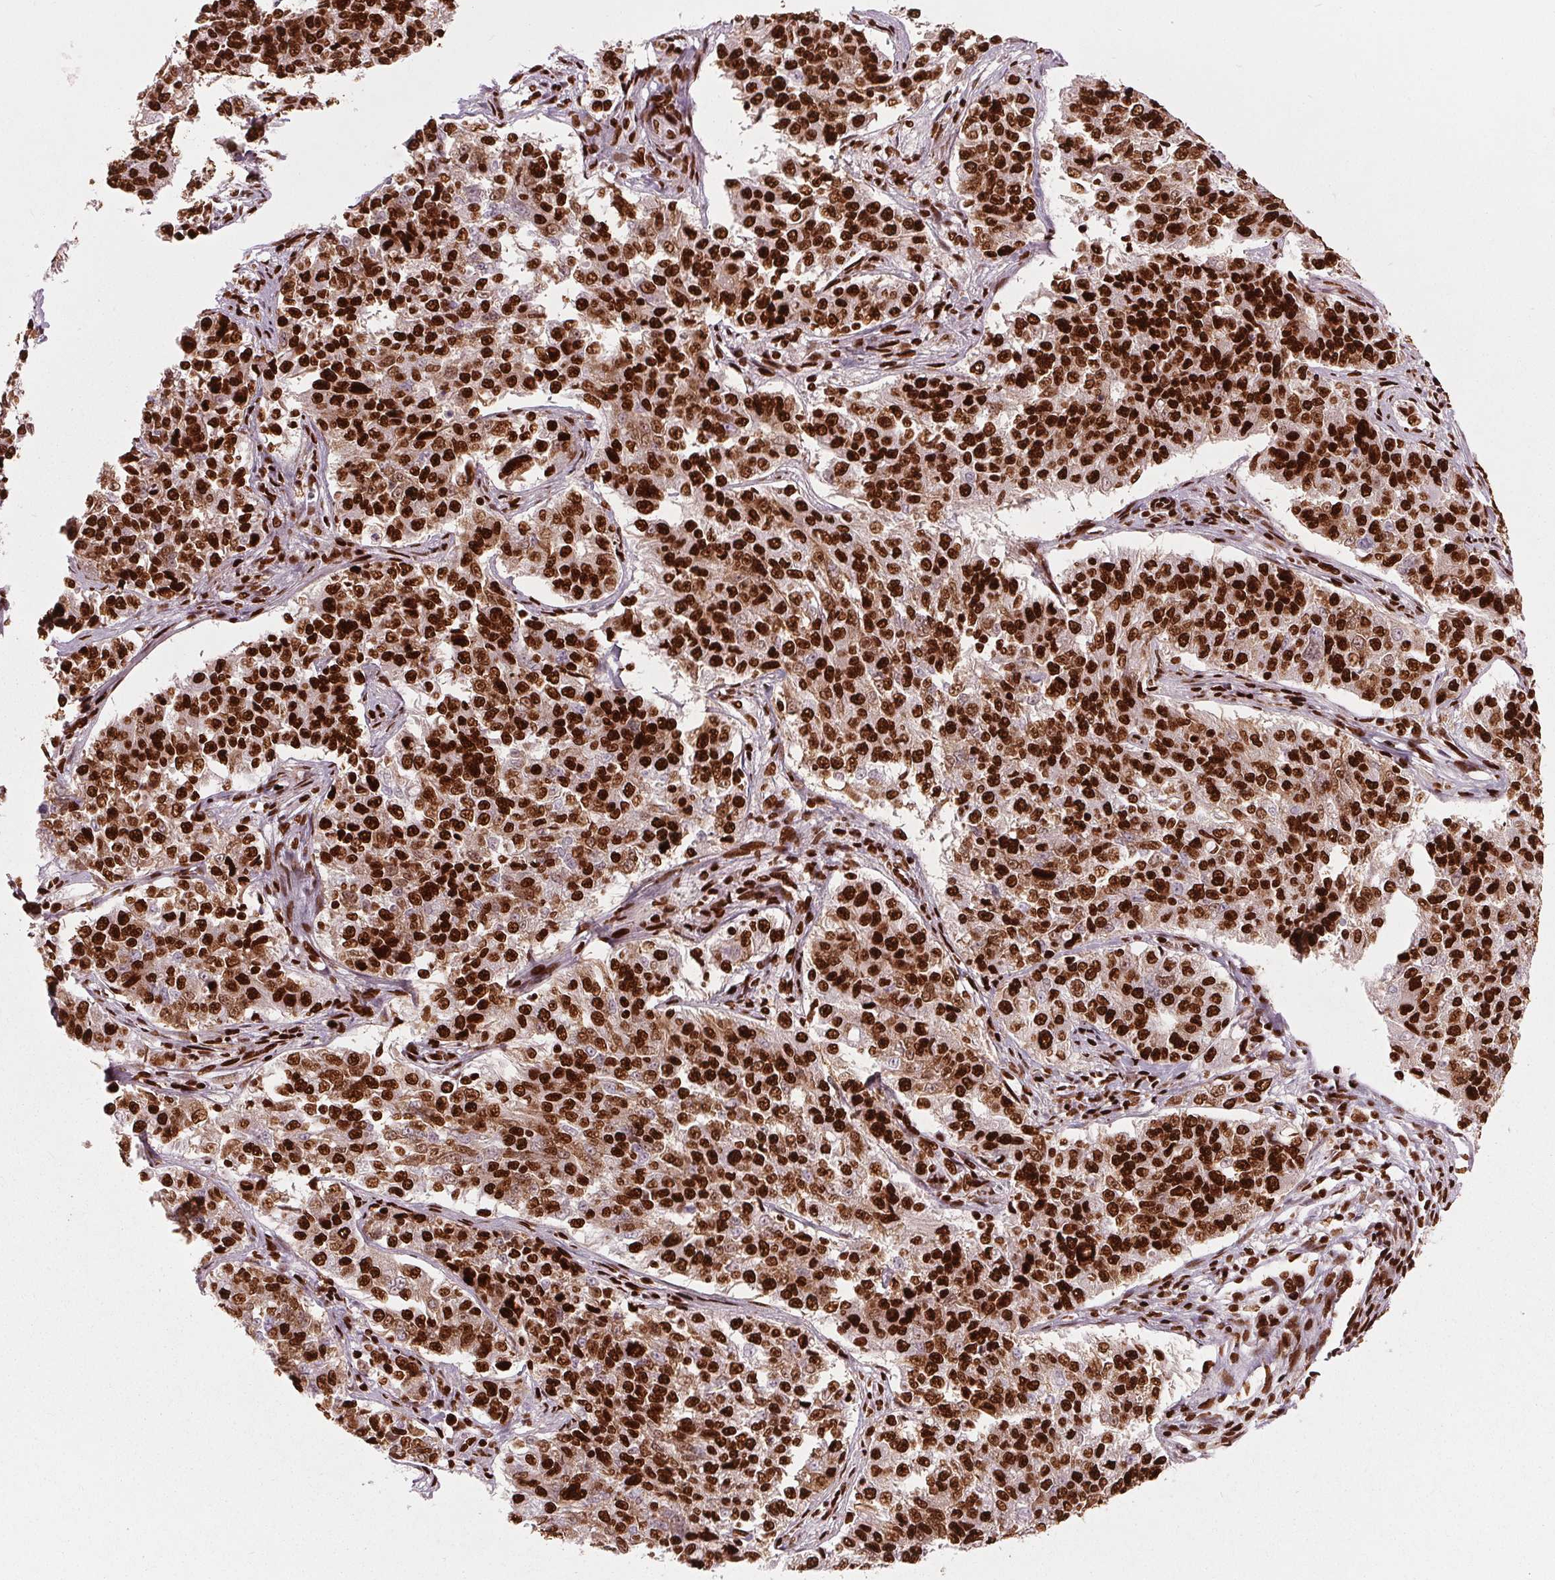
{"staining": {"intensity": "strong", "quantity": ">75%", "location": "nuclear"}, "tissue": "endometrial cancer", "cell_type": "Tumor cells", "image_type": "cancer", "snomed": [{"axis": "morphology", "description": "Adenocarcinoma, NOS"}, {"axis": "topography", "description": "Endometrium"}], "caption": "Immunohistochemistry (IHC) photomicrograph of neoplastic tissue: human adenocarcinoma (endometrial) stained using IHC shows high levels of strong protein expression localized specifically in the nuclear of tumor cells, appearing as a nuclear brown color.", "gene": "BRD4", "patient": {"sex": "female", "age": 43}}